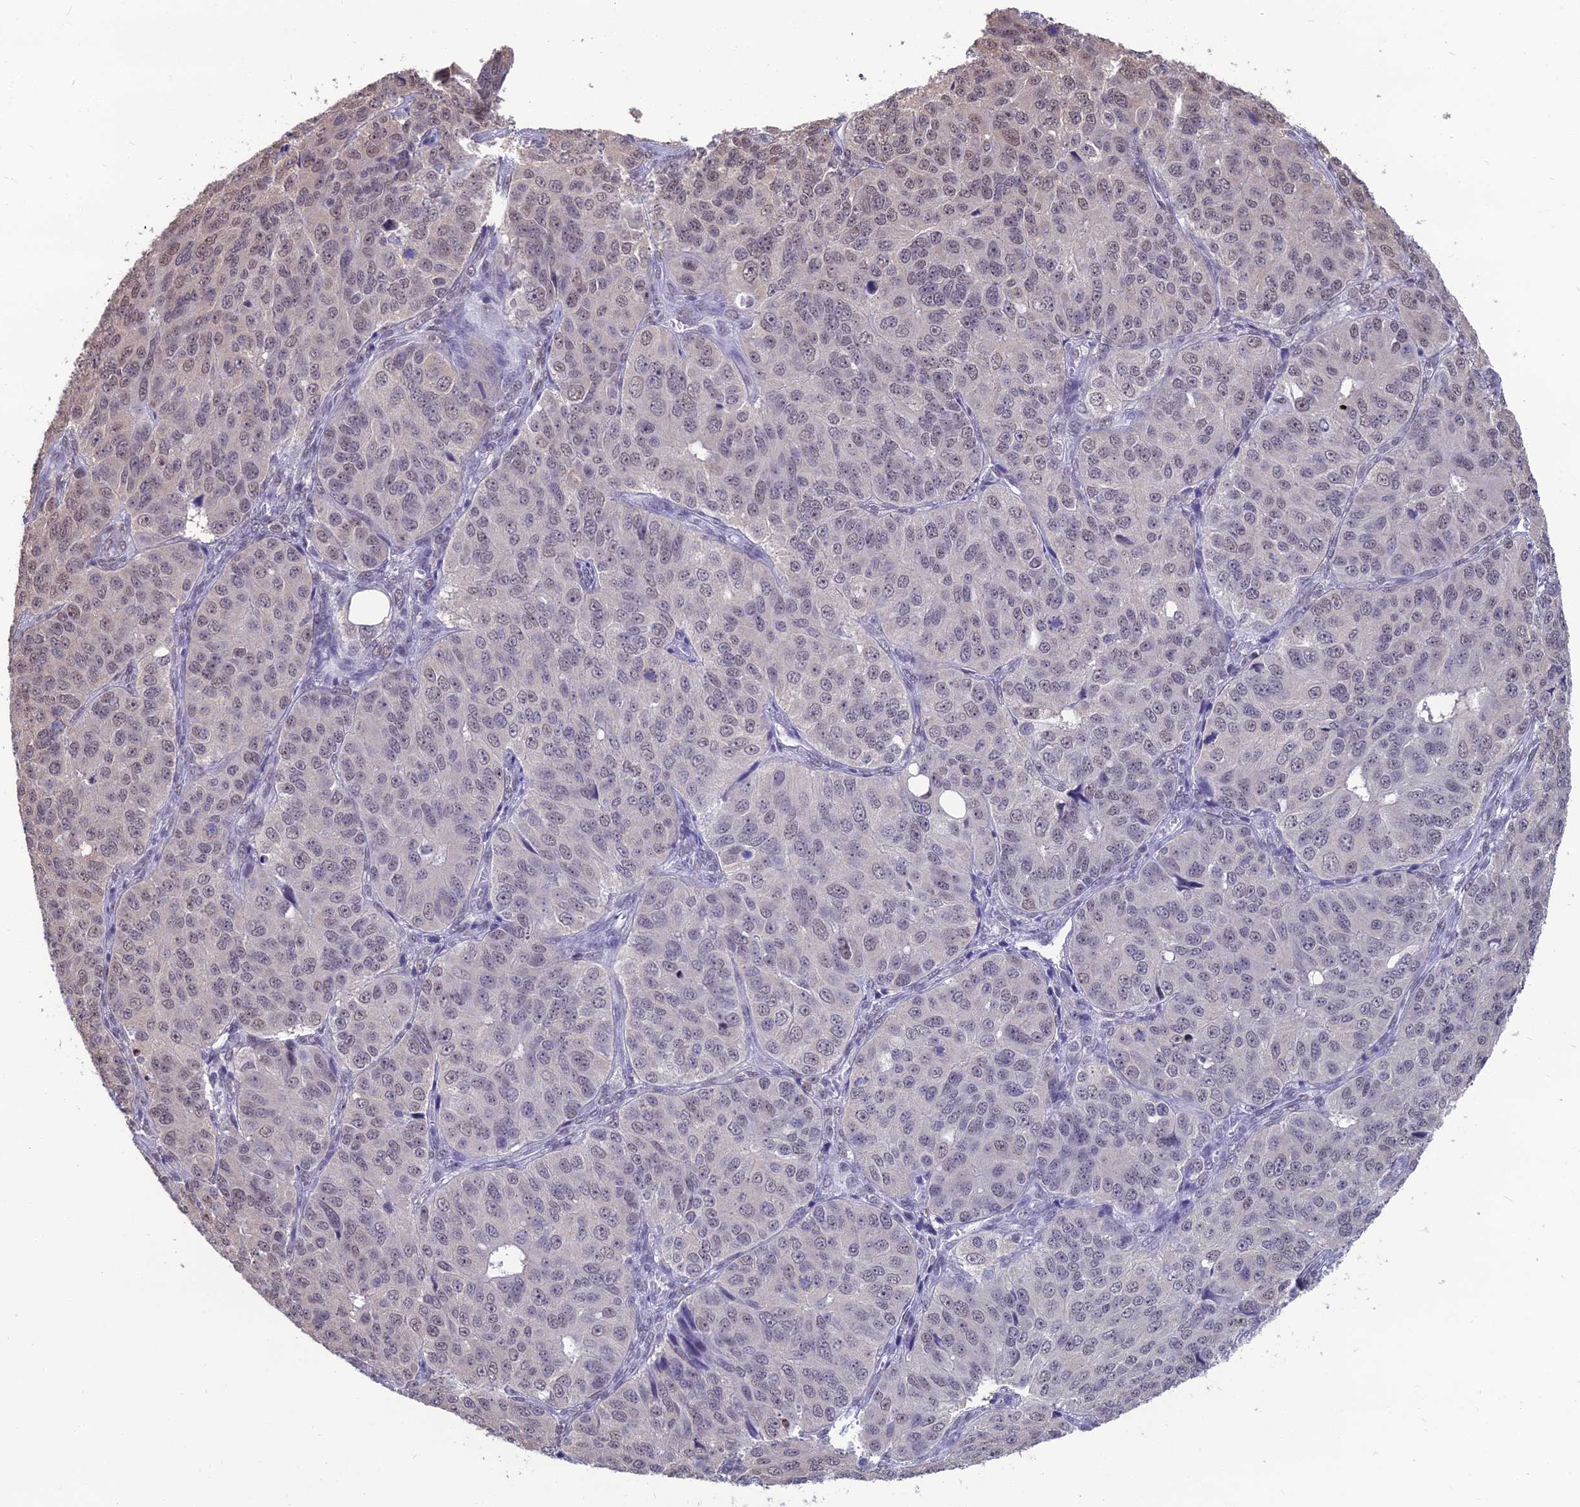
{"staining": {"intensity": "weak", "quantity": "<25%", "location": "nuclear"}, "tissue": "ovarian cancer", "cell_type": "Tumor cells", "image_type": "cancer", "snomed": [{"axis": "morphology", "description": "Carcinoma, endometroid"}, {"axis": "topography", "description": "Ovary"}], "caption": "Immunohistochemical staining of ovarian endometroid carcinoma reveals no significant positivity in tumor cells.", "gene": "SRSF7", "patient": {"sex": "female", "age": 51}}